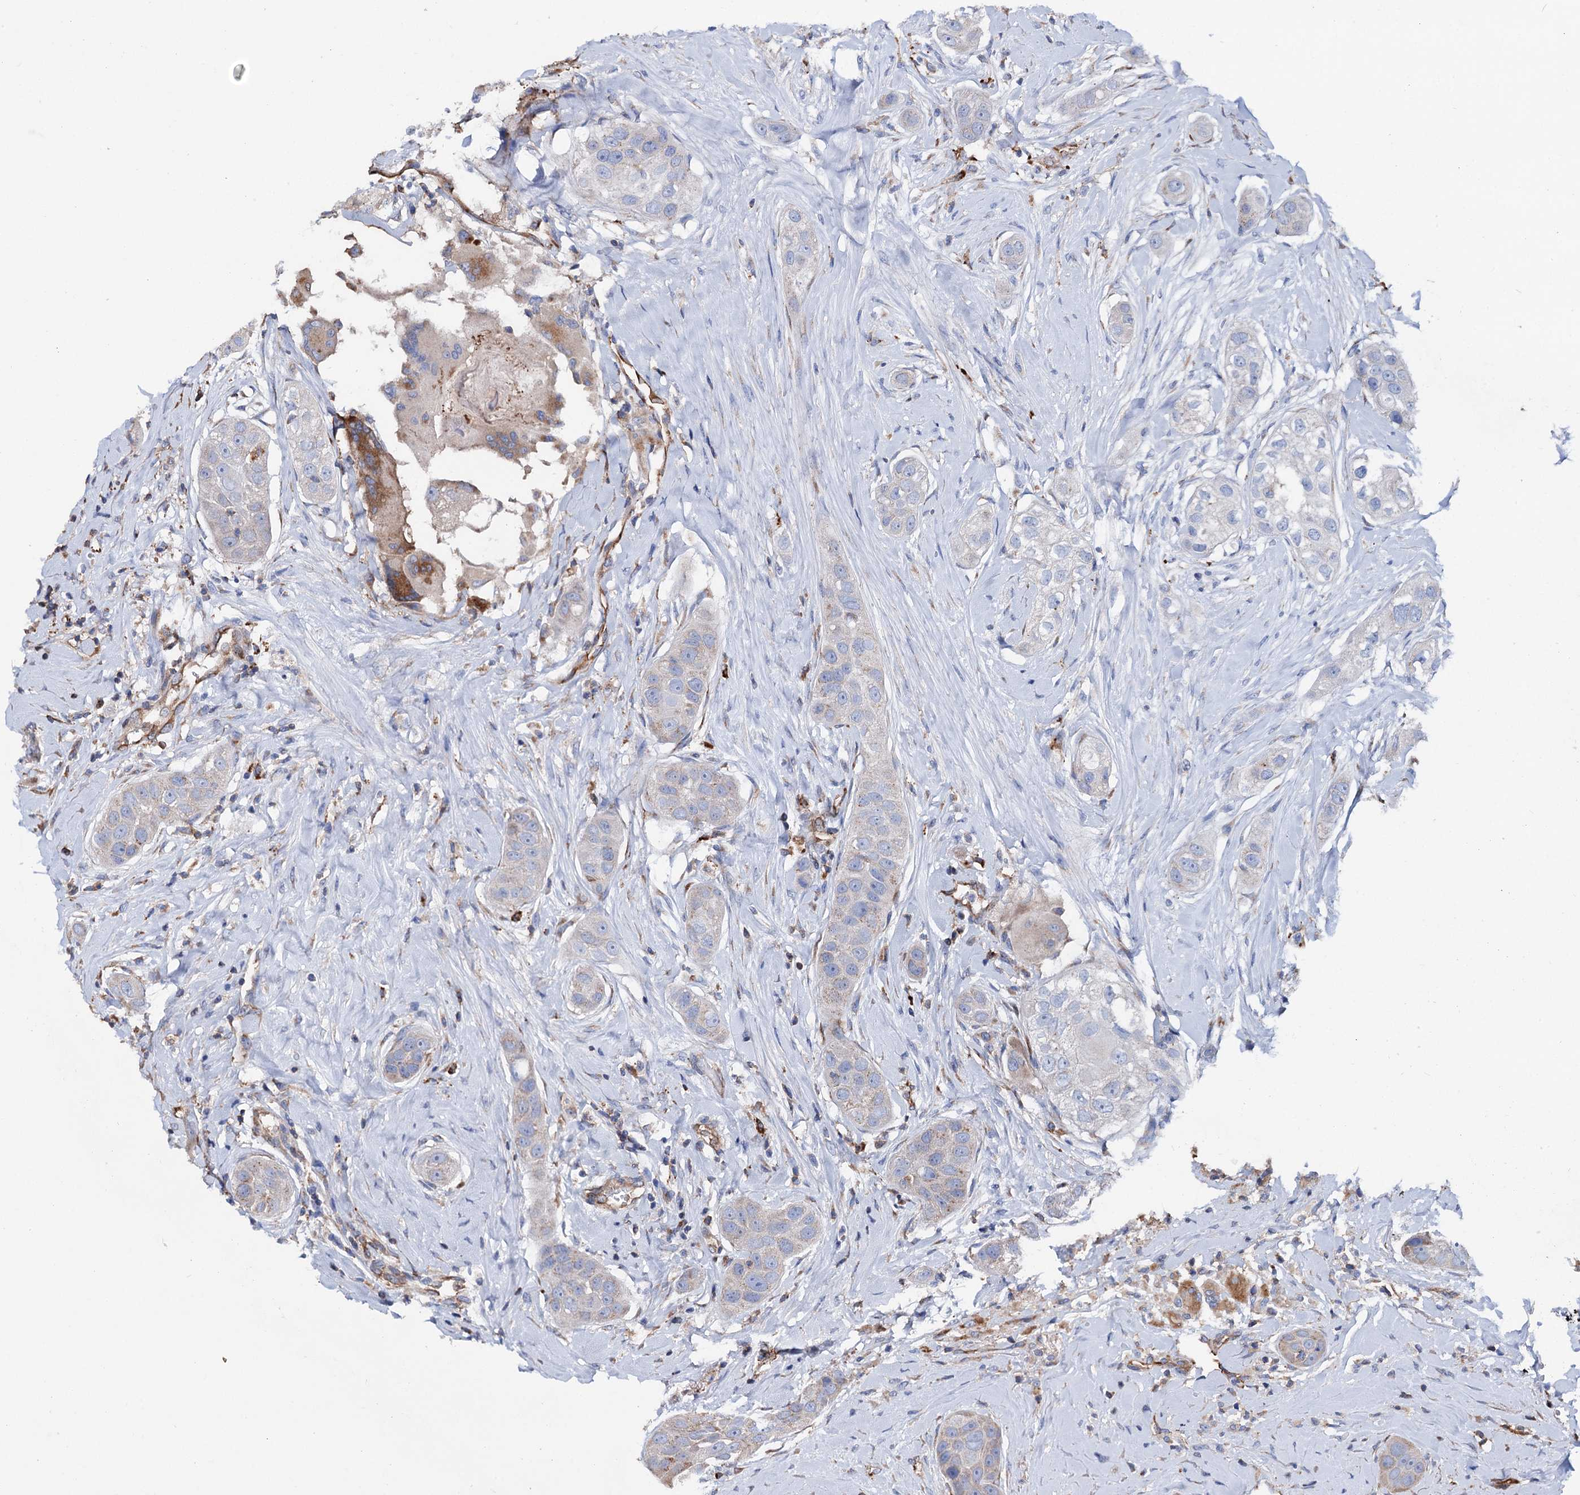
{"staining": {"intensity": "negative", "quantity": "none", "location": "none"}, "tissue": "head and neck cancer", "cell_type": "Tumor cells", "image_type": "cancer", "snomed": [{"axis": "morphology", "description": "Normal tissue, NOS"}, {"axis": "morphology", "description": "Squamous cell carcinoma, NOS"}, {"axis": "topography", "description": "Skeletal muscle"}, {"axis": "topography", "description": "Head-Neck"}], "caption": "Immunohistochemistry of human squamous cell carcinoma (head and neck) demonstrates no positivity in tumor cells.", "gene": "SCPEP1", "patient": {"sex": "male", "age": 51}}